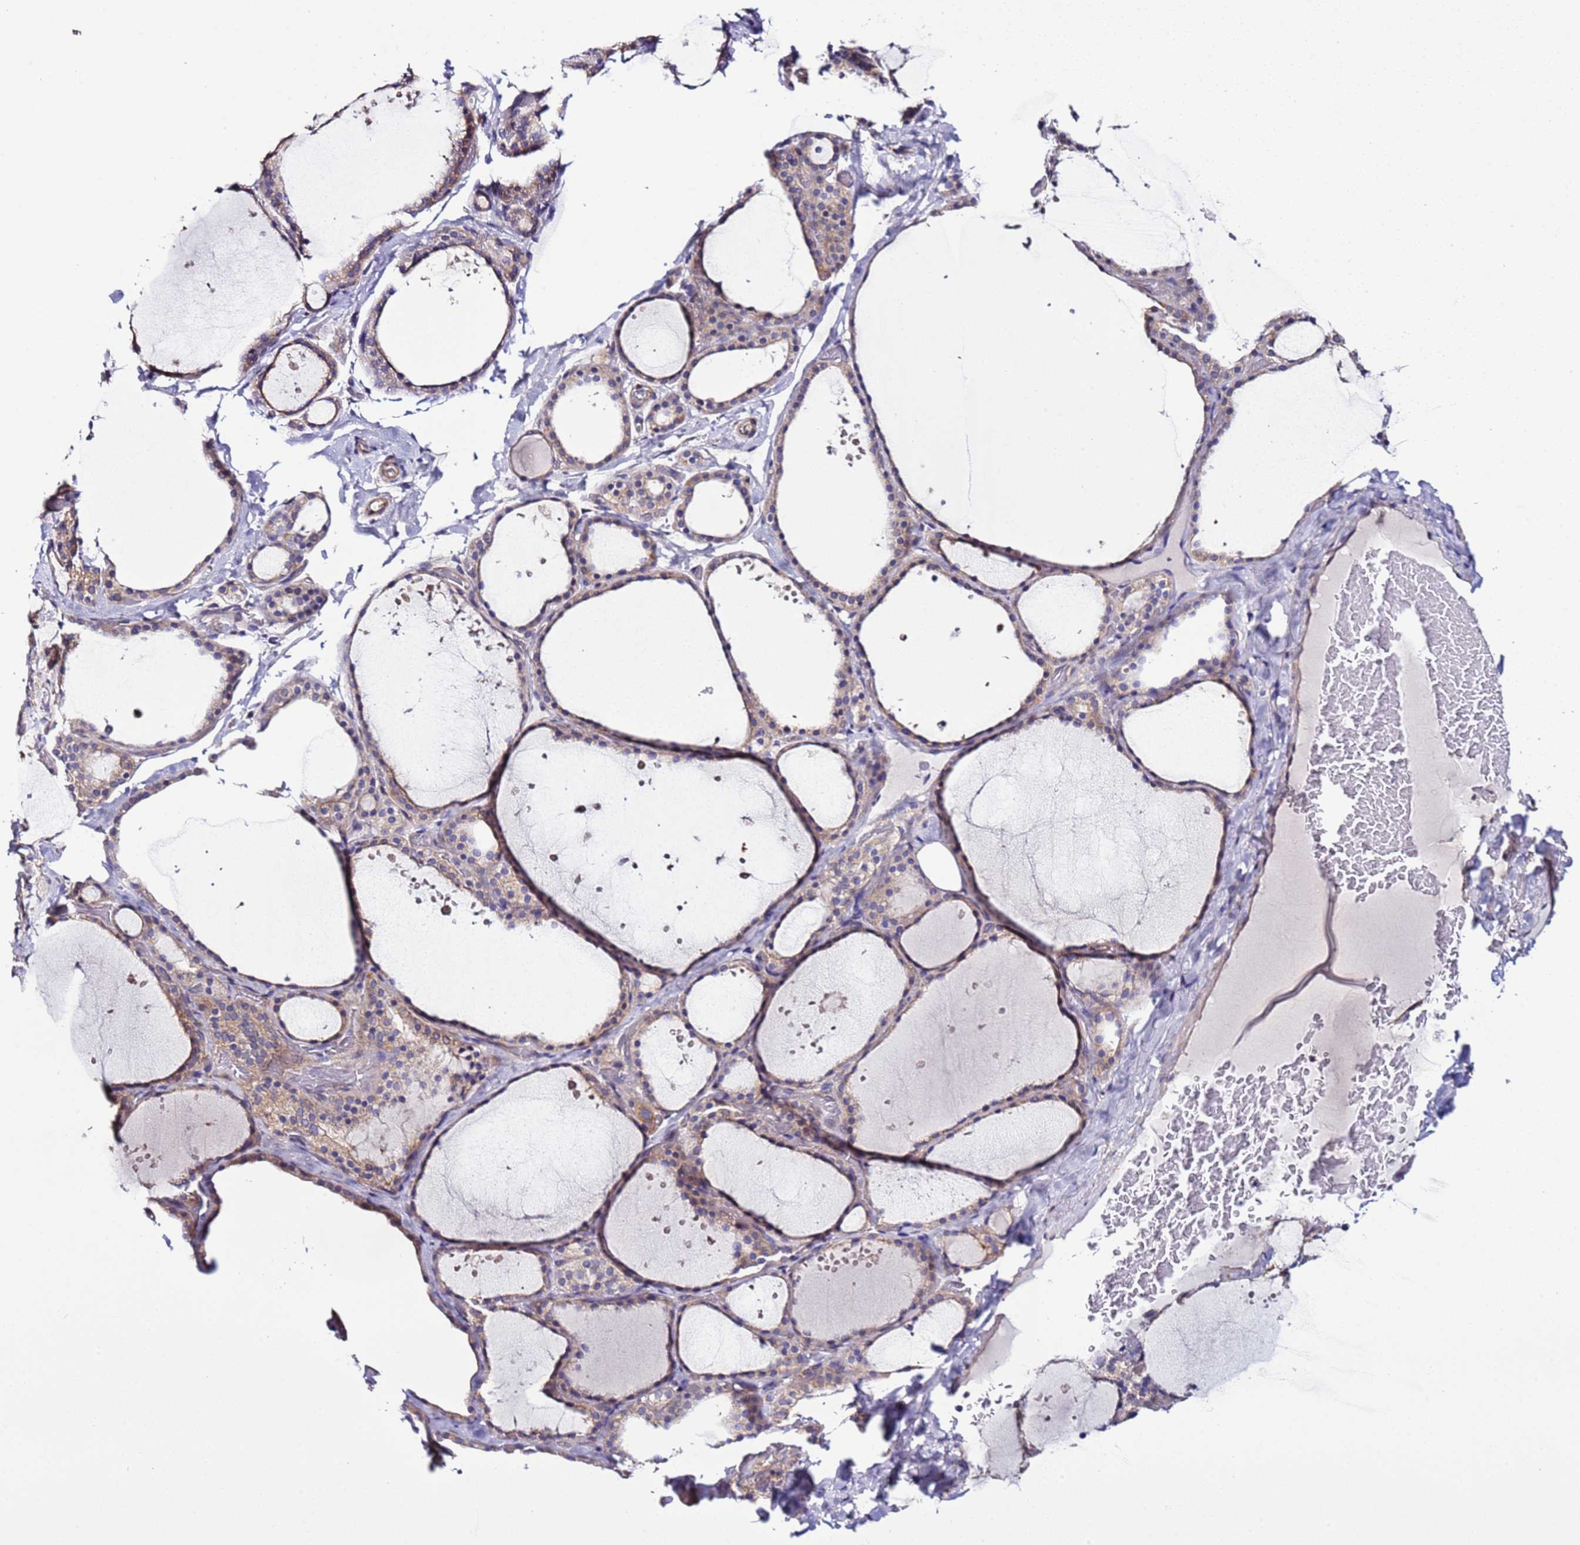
{"staining": {"intensity": "weak", "quantity": "25%-75%", "location": "cytoplasmic/membranous"}, "tissue": "thyroid gland", "cell_type": "Glandular cells", "image_type": "normal", "snomed": [{"axis": "morphology", "description": "Normal tissue, NOS"}, {"axis": "topography", "description": "Thyroid gland"}], "caption": "Immunohistochemistry (IHC) staining of normal thyroid gland, which displays low levels of weak cytoplasmic/membranous staining in approximately 25%-75% of glandular cells indicating weak cytoplasmic/membranous protein expression. The staining was performed using DAB (brown) for protein detection and nuclei were counterstained in hematoxylin (blue).", "gene": "SPCS1", "patient": {"sex": "female", "age": 44}}